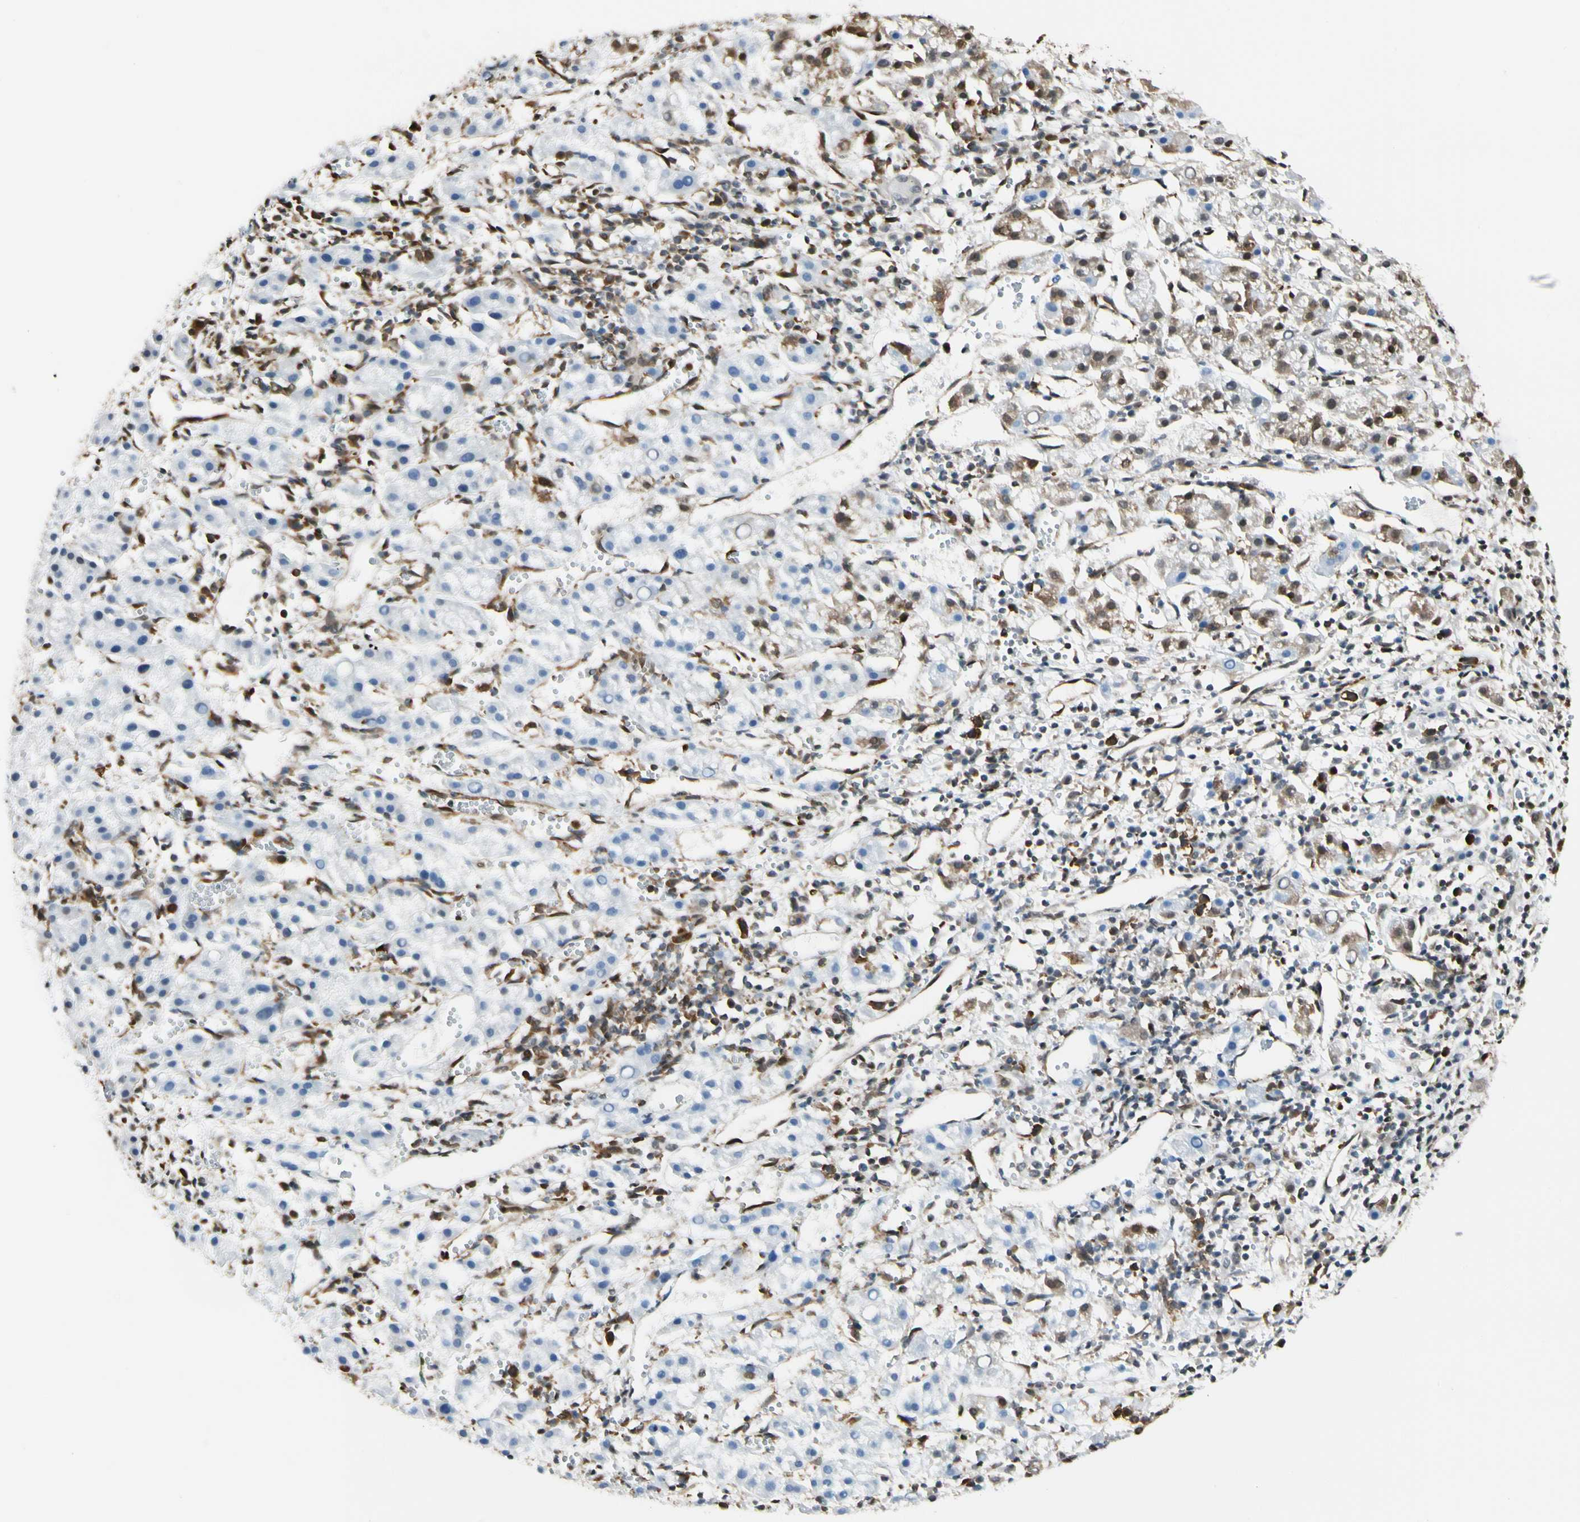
{"staining": {"intensity": "moderate", "quantity": "25%-75%", "location": "cytoplasmic/membranous,nuclear"}, "tissue": "liver cancer", "cell_type": "Tumor cells", "image_type": "cancer", "snomed": [{"axis": "morphology", "description": "Carcinoma, Hepatocellular, NOS"}, {"axis": "topography", "description": "Liver"}], "caption": "This is a photomicrograph of immunohistochemistry staining of hepatocellular carcinoma (liver), which shows moderate expression in the cytoplasmic/membranous and nuclear of tumor cells.", "gene": "FUS", "patient": {"sex": "female", "age": 58}}